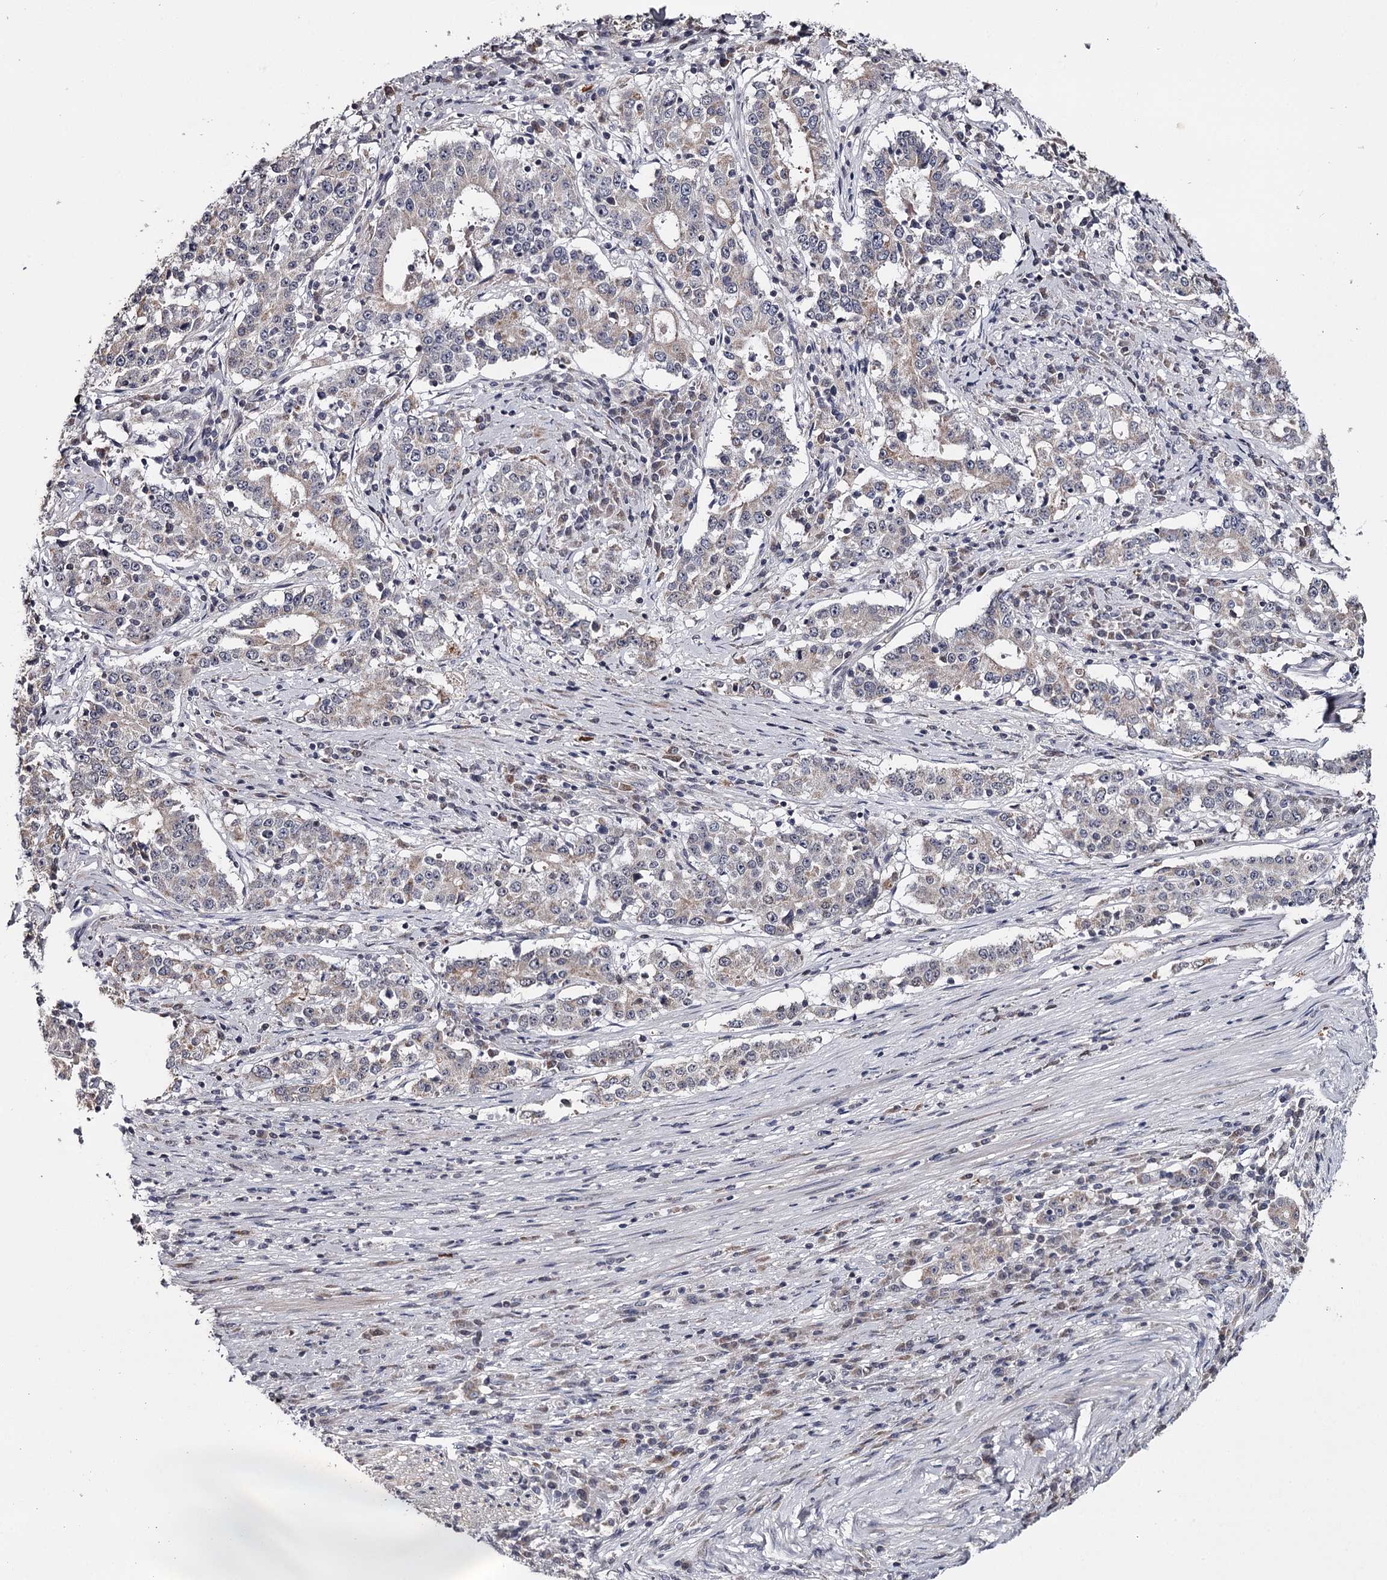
{"staining": {"intensity": "negative", "quantity": "none", "location": "none"}, "tissue": "stomach cancer", "cell_type": "Tumor cells", "image_type": "cancer", "snomed": [{"axis": "morphology", "description": "Adenocarcinoma, NOS"}, {"axis": "topography", "description": "Stomach"}], "caption": "Immunohistochemistry (IHC) histopathology image of neoplastic tissue: stomach cancer (adenocarcinoma) stained with DAB reveals no significant protein positivity in tumor cells.", "gene": "GTSF1", "patient": {"sex": "male", "age": 59}}